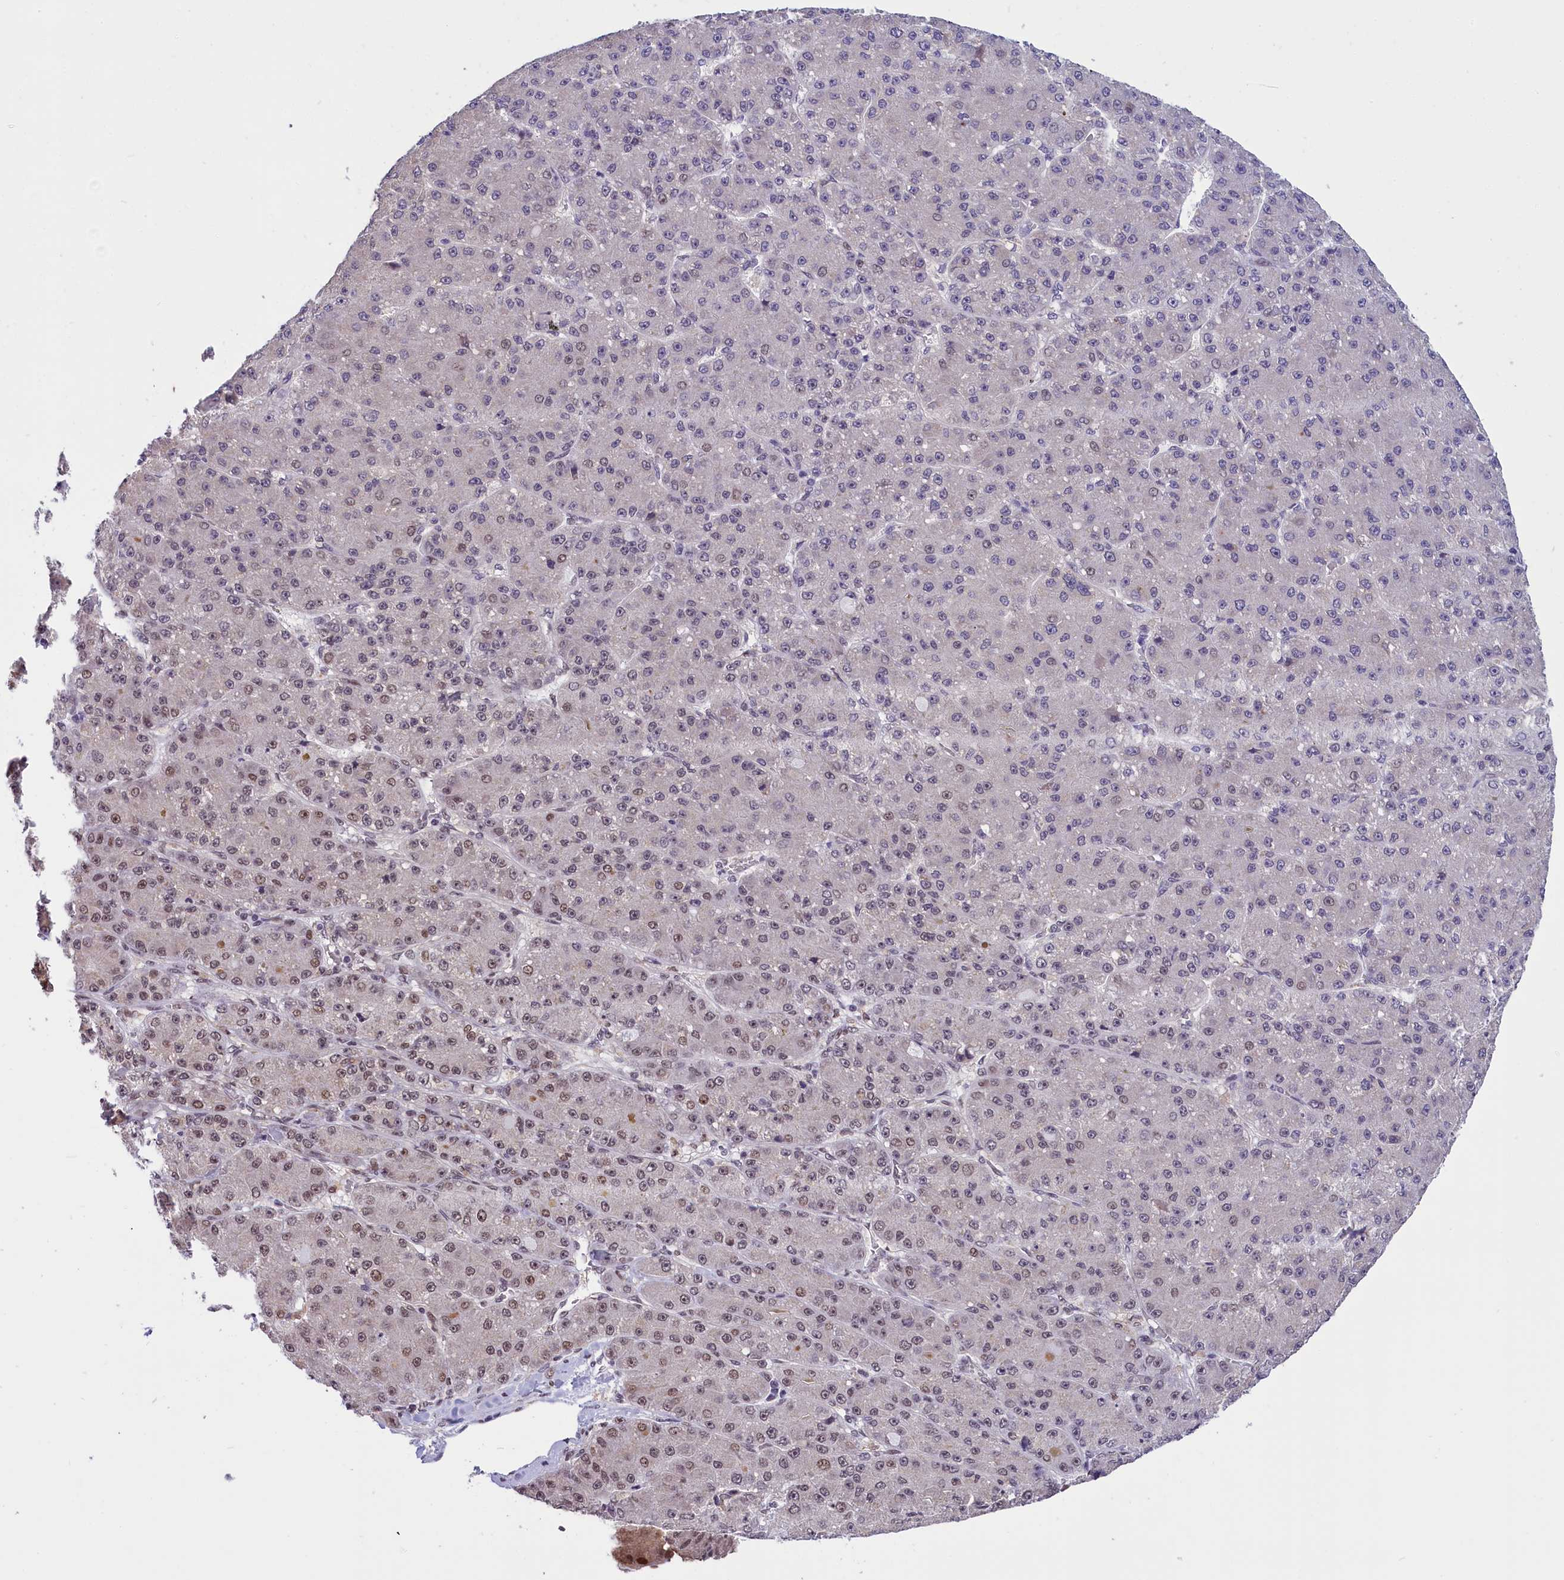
{"staining": {"intensity": "moderate", "quantity": "25%-75%", "location": "nuclear"}, "tissue": "liver cancer", "cell_type": "Tumor cells", "image_type": "cancer", "snomed": [{"axis": "morphology", "description": "Carcinoma, Hepatocellular, NOS"}, {"axis": "topography", "description": "Liver"}], "caption": "There is medium levels of moderate nuclear staining in tumor cells of liver cancer, as demonstrated by immunohistochemical staining (brown color).", "gene": "CDYL2", "patient": {"sex": "male", "age": 67}}